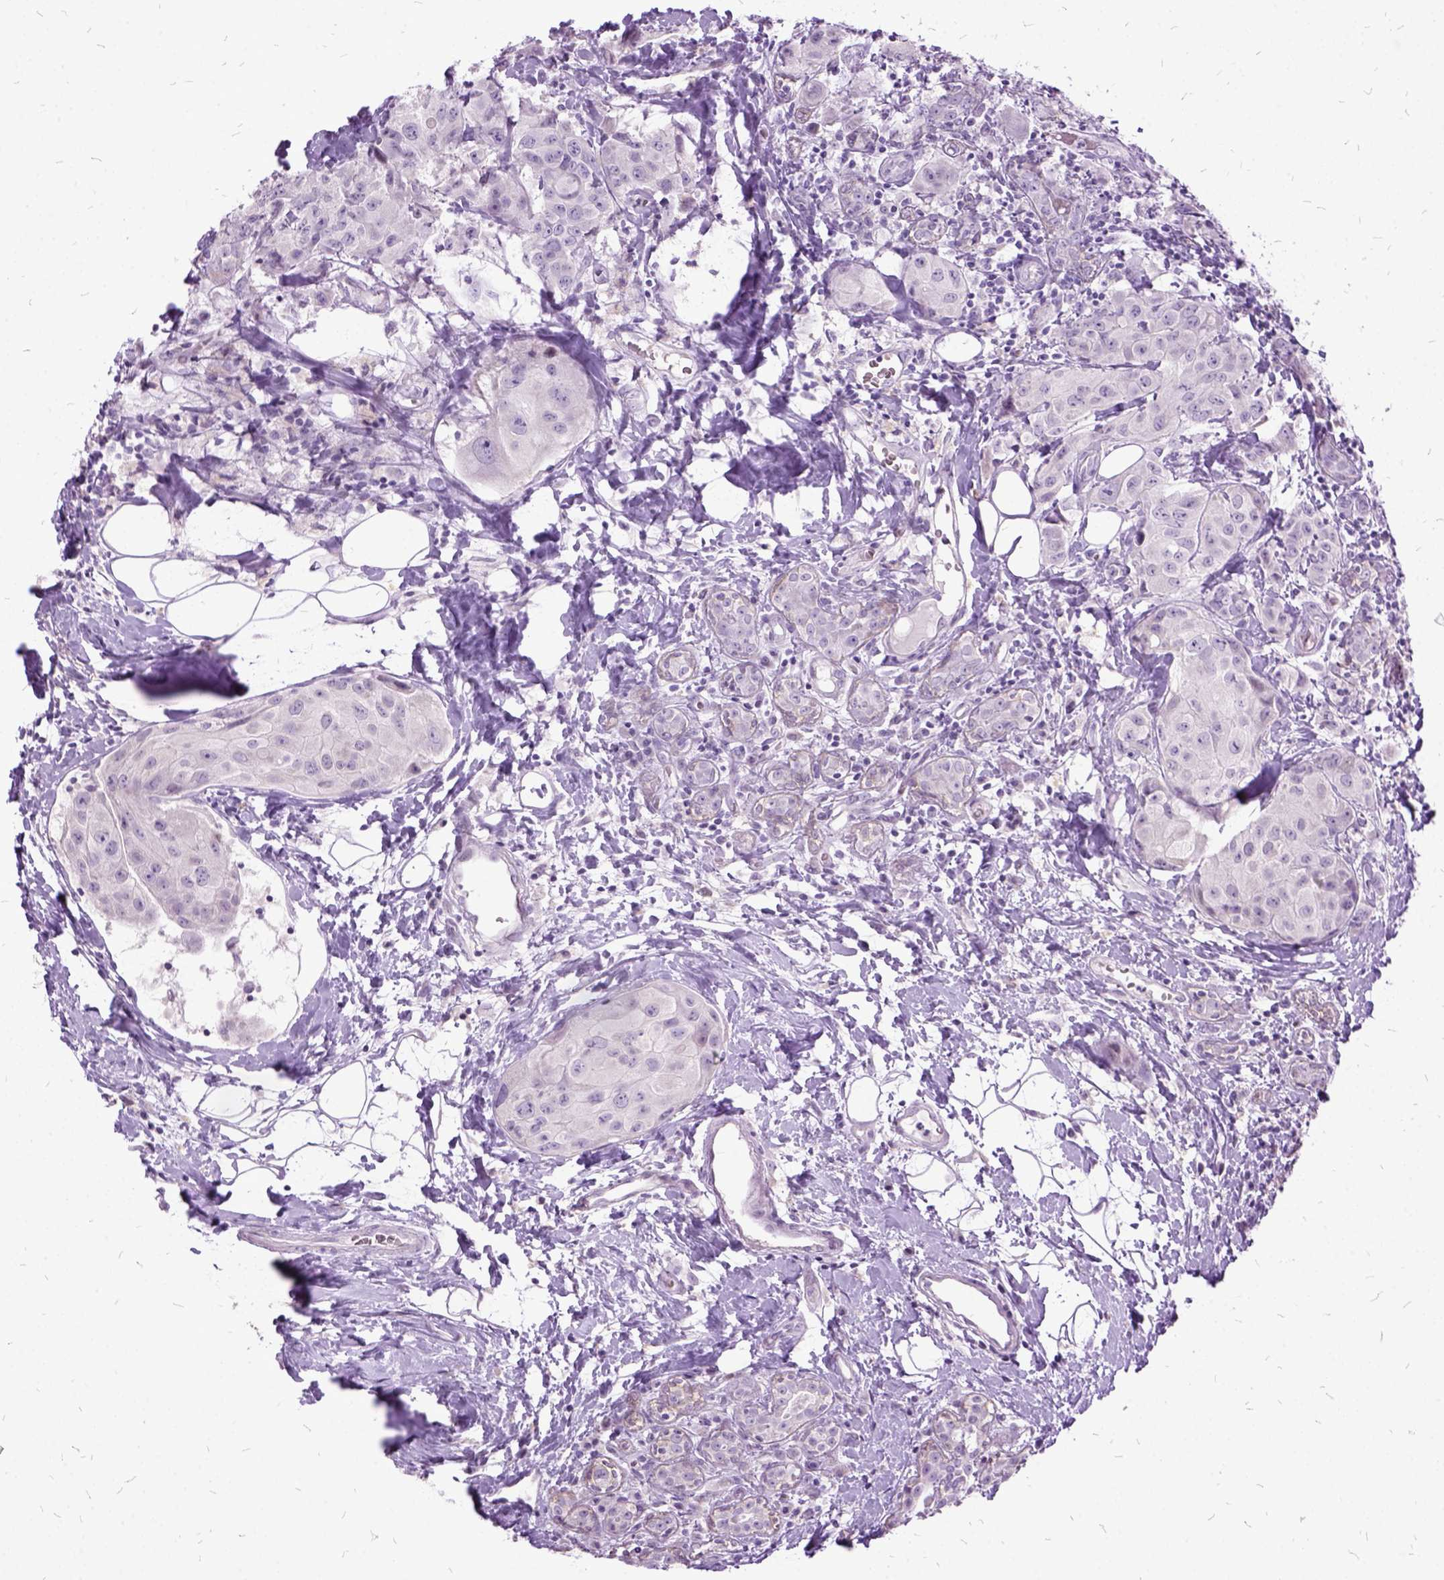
{"staining": {"intensity": "negative", "quantity": "none", "location": "none"}, "tissue": "breast cancer", "cell_type": "Tumor cells", "image_type": "cancer", "snomed": [{"axis": "morphology", "description": "Duct carcinoma"}, {"axis": "topography", "description": "Breast"}], "caption": "Breast infiltrating ductal carcinoma was stained to show a protein in brown. There is no significant positivity in tumor cells. The staining was performed using DAB (3,3'-diaminobenzidine) to visualize the protein expression in brown, while the nuclei were stained in blue with hematoxylin (Magnification: 20x).", "gene": "MME", "patient": {"sex": "female", "age": 43}}